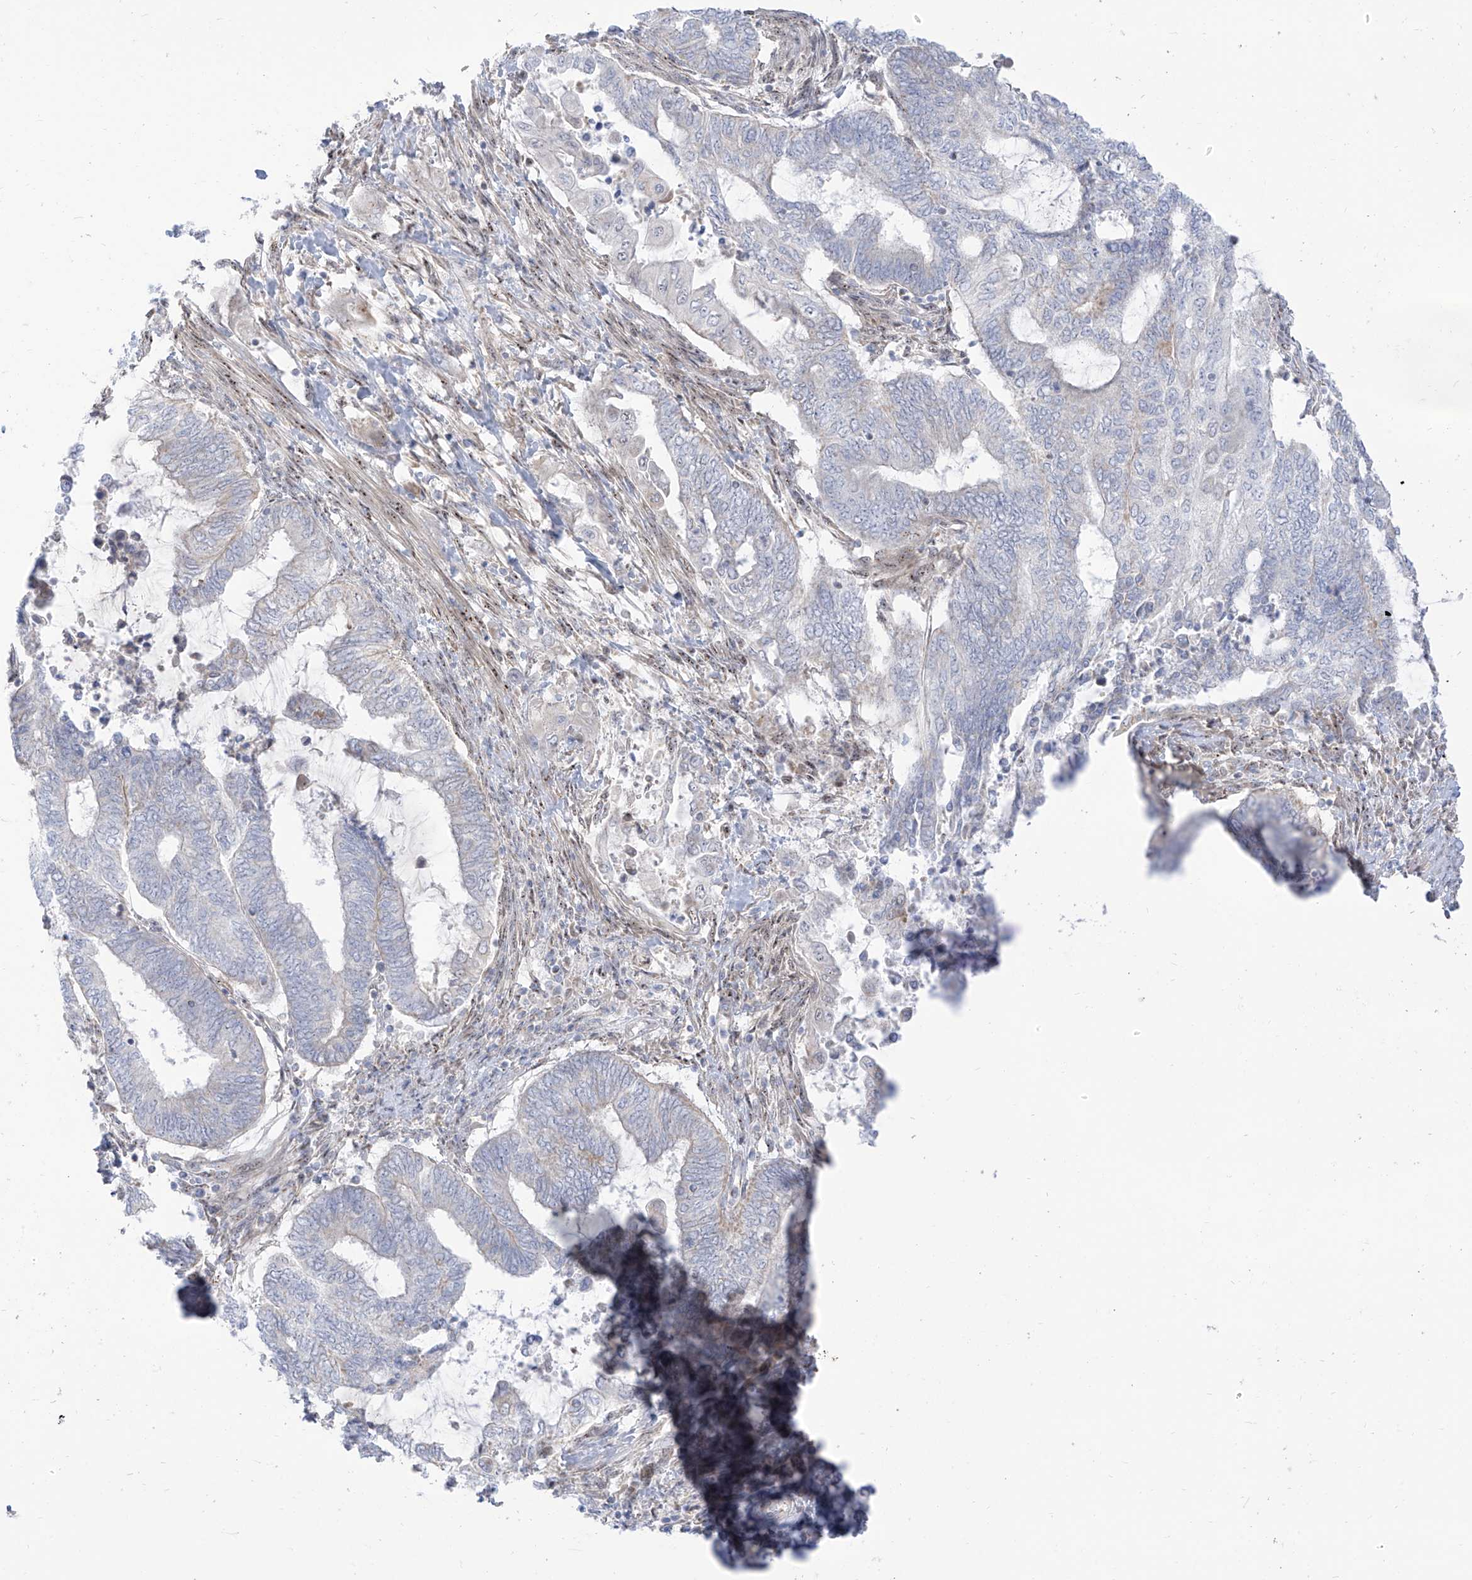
{"staining": {"intensity": "negative", "quantity": "none", "location": "none"}, "tissue": "endometrial cancer", "cell_type": "Tumor cells", "image_type": "cancer", "snomed": [{"axis": "morphology", "description": "Adenocarcinoma, NOS"}, {"axis": "topography", "description": "Uterus"}, {"axis": "topography", "description": "Endometrium"}], "caption": "Tumor cells show no significant protein expression in endometrial cancer (adenocarcinoma).", "gene": "ARHGEF40", "patient": {"sex": "female", "age": 70}}